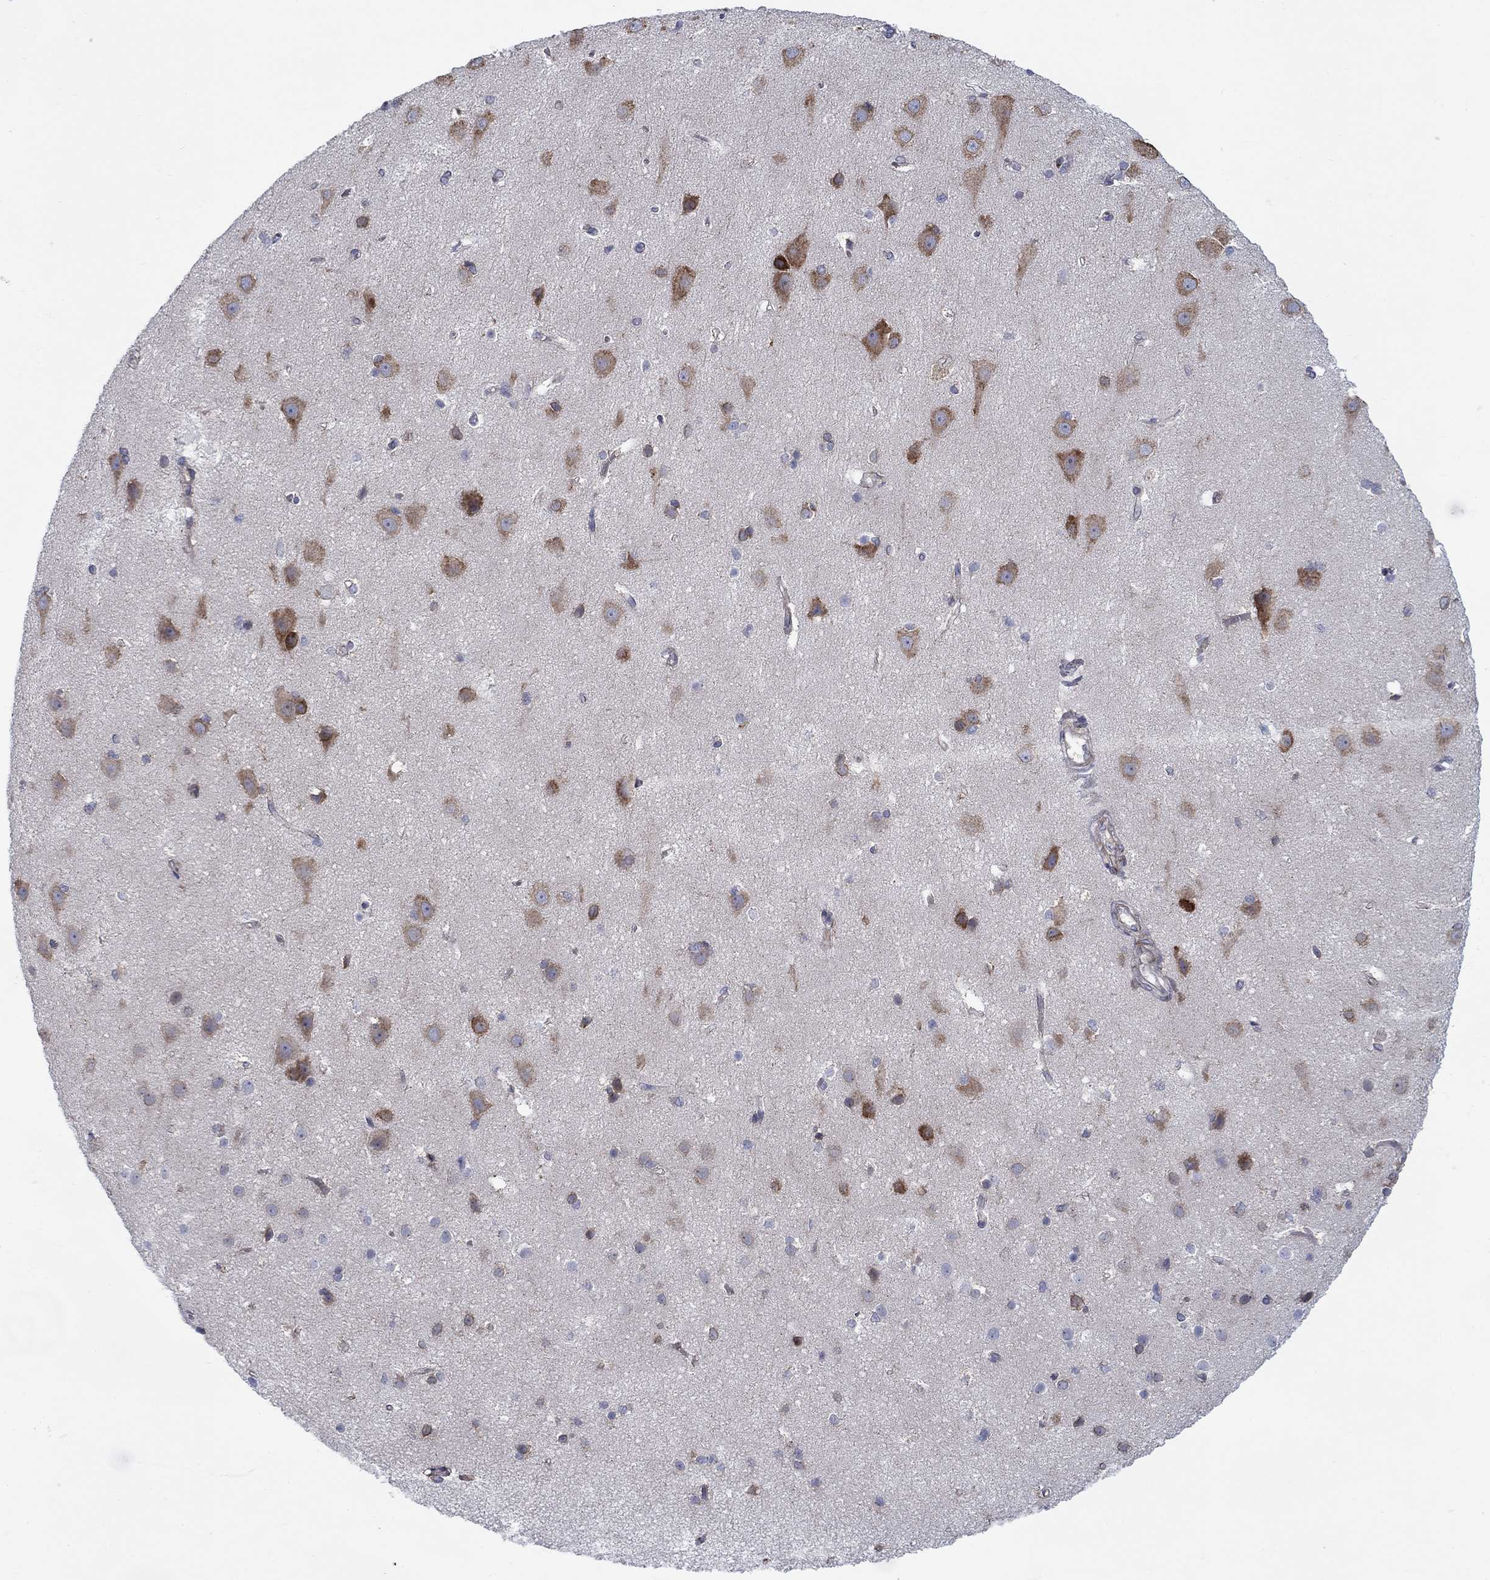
{"staining": {"intensity": "negative", "quantity": "none", "location": "none"}, "tissue": "cerebral cortex", "cell_type": "Endothelial cells", "image_type": "normal", "snomed": [{"axis": "morphology", "description": "Normal tissue, NOS"}, {"axis": "topography", "description": "Cerebral cortex"}], "caption": "Immunohistochemistry (IHC) micrograph of benign cerebral cortex: cerebral cortex stained with DAB (3,3'-diaminobenzidine) reveals no significant protein expression in endothelial cells.", "gene": "FXR1", "patient": {"sex": "male", "age": 37}}